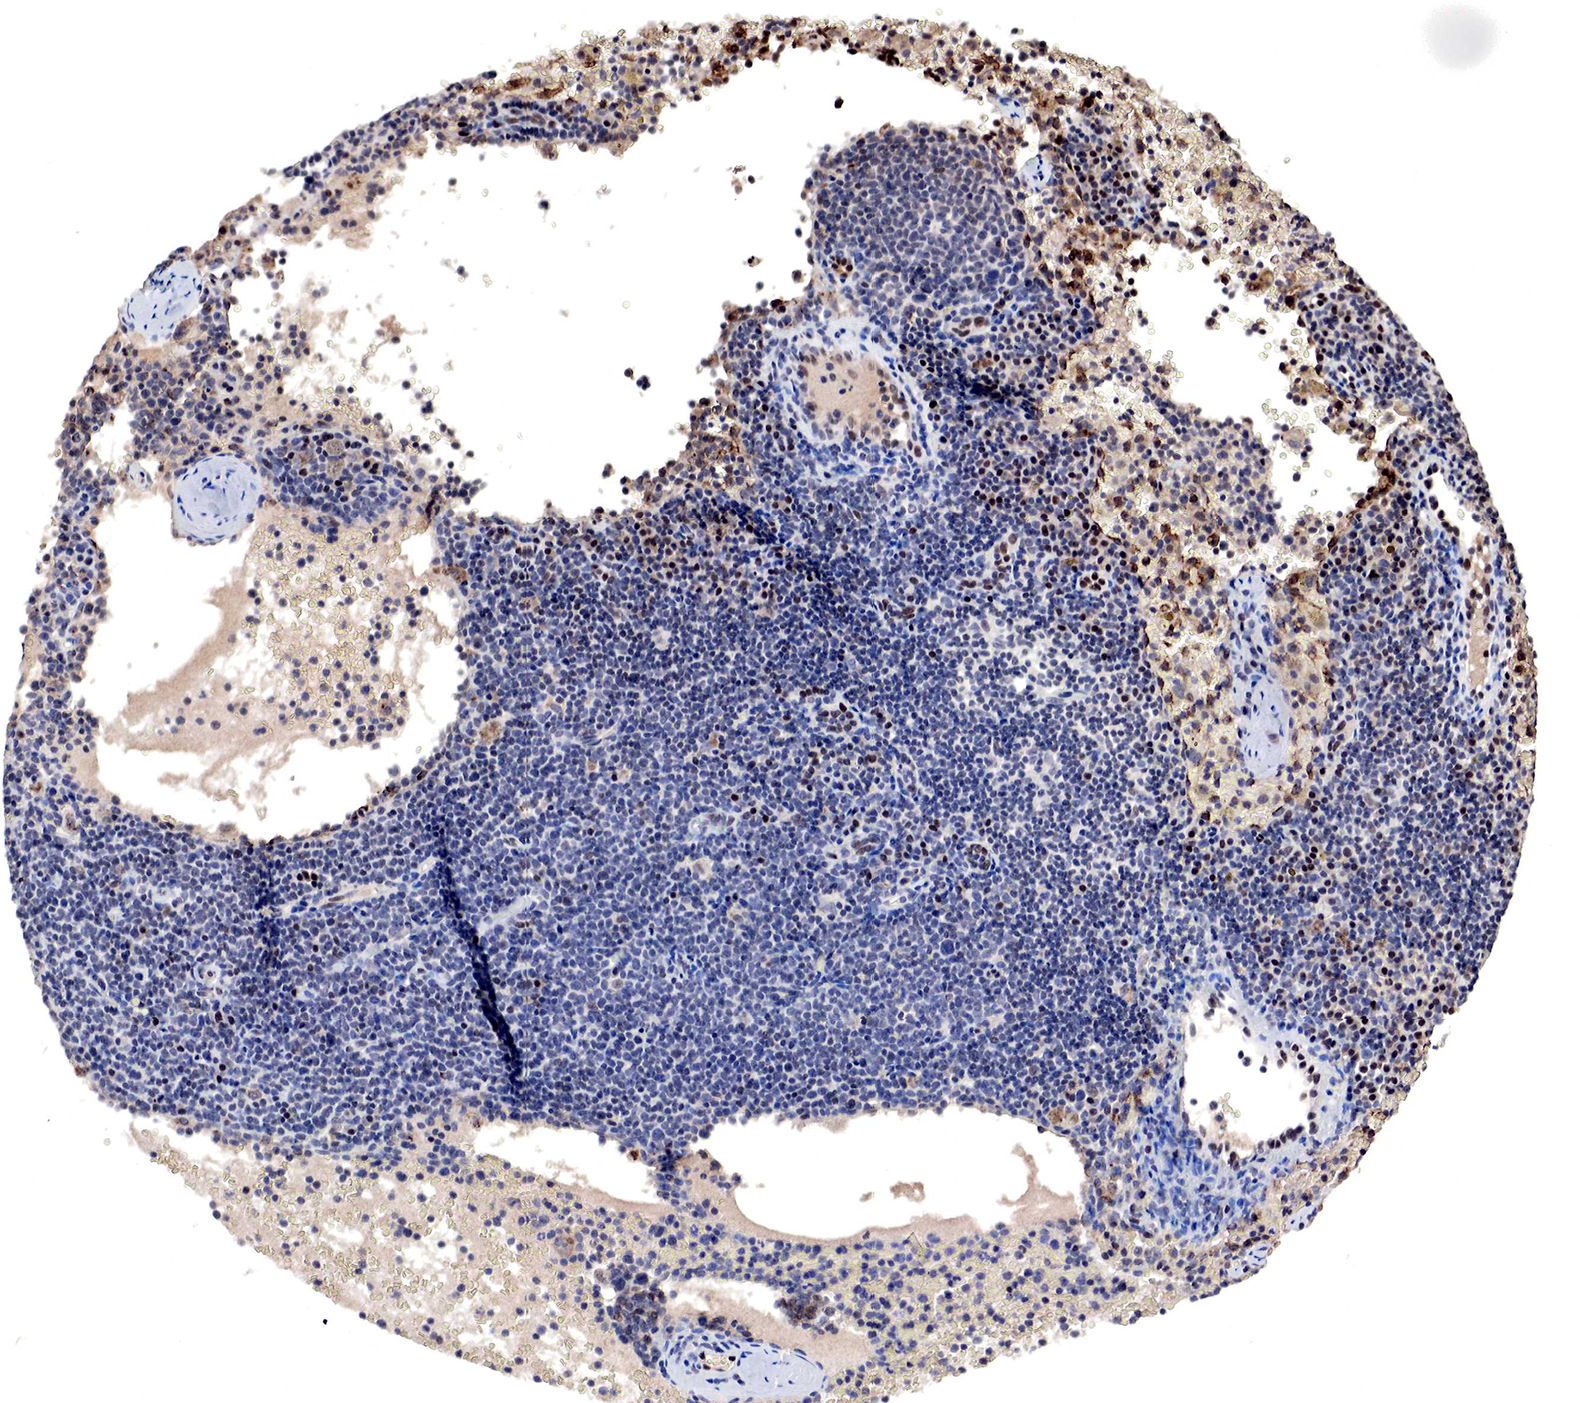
{"staining": {"intensity": "negative", "quantity": "none", "location": "none"}, "tissue": "lymphoma", "cell_type": "Tumor cells", "image_type": "cancer", "snomed": [{"axis": "morphology", "description": "Malignant lymphoma, non-Hodgkin's type, High grade"}, {"axis": "topography", "description": "Lymph node"}], "caption": "Protein analysis of lymphoma shows no significant expression in tumor cells.", "gene": "DACH2", "patient": {"sex": "female", "age": 76}}